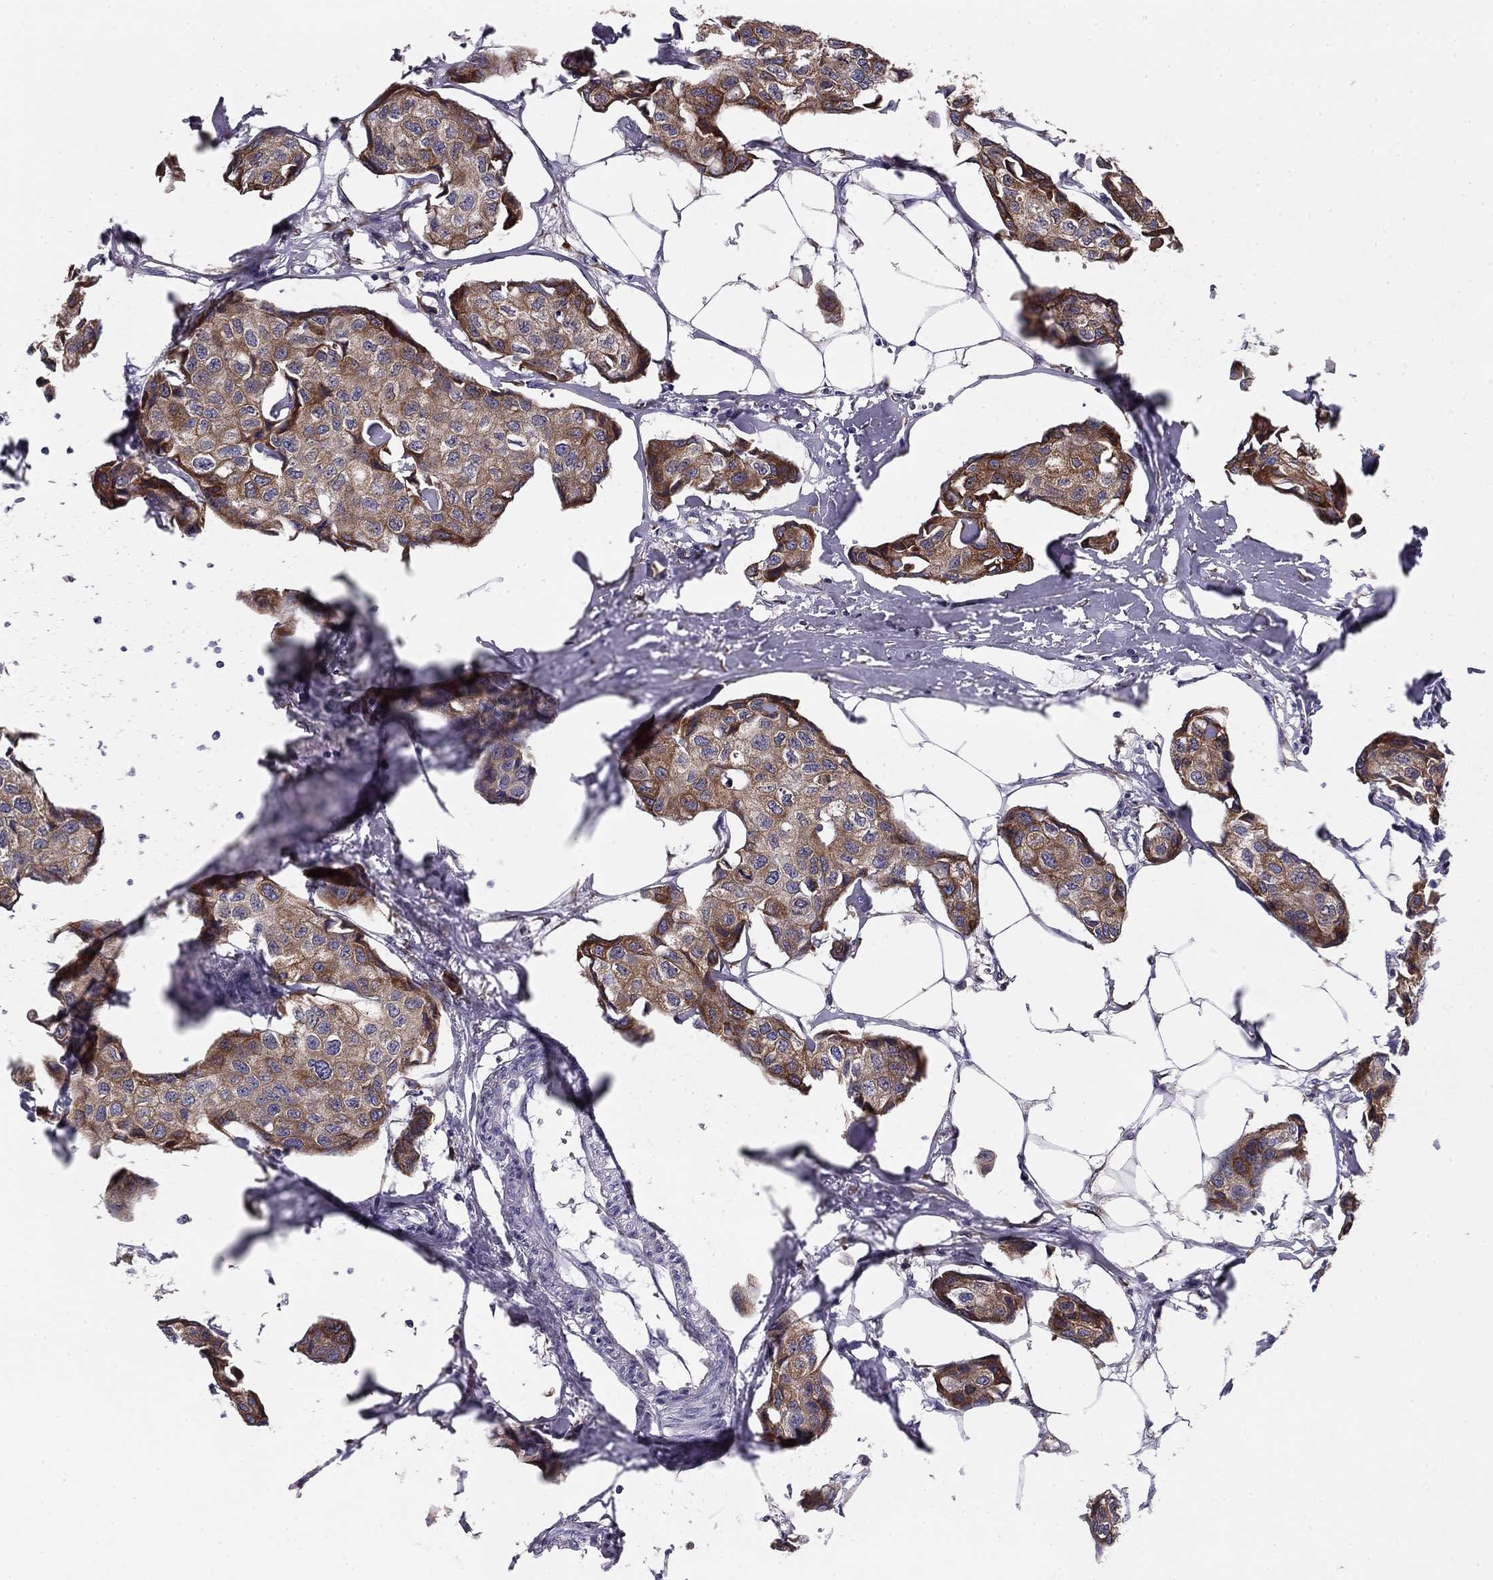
{"staining": {"intensity": "moderate", "quantity": ">75%", "location": "cytoplasmic/membranous"}, "tissue": "breast cancer", "cell_type": "Tumor cells", "image_type": "cancer", "snomed": [{"axis": "morphology", "description": "Duct carcinoma"}, {"axis": "topography", "description": "Breast"}], "caption": "Immunohistochemistry (DAB) staining of infiltrating ductal carcinoma (breast) reveals moderate cytoplasmic/membranous protein staining in about >75% of tumor cells.", "gene": "TMED3", "patient": {"sex": "female", "age": 80}}